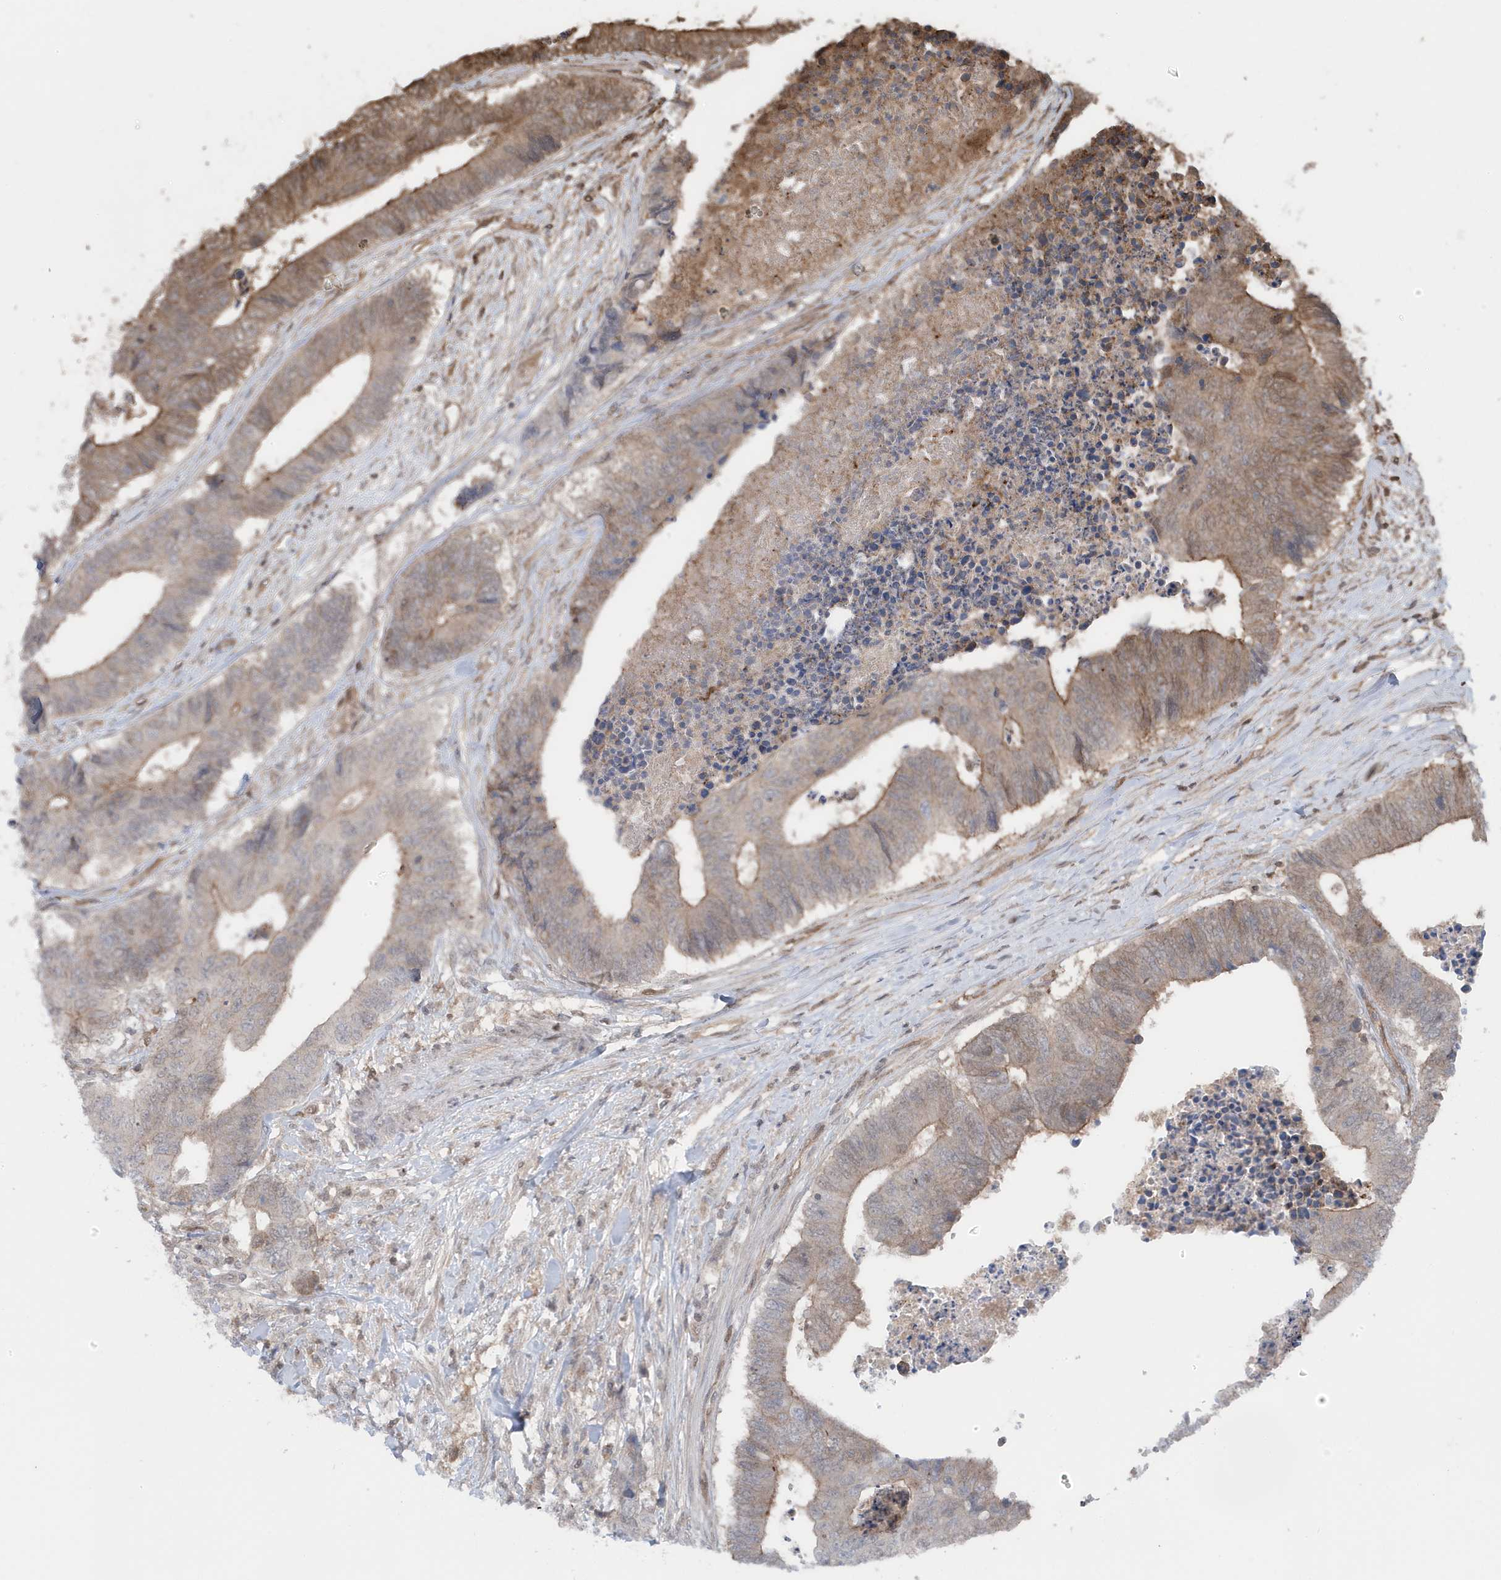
{"staining": {"intensity": "moderate", "quantity": "25%-75%", "location": "cytoplasmic/membranous"}, "tissue": "colorectal cancer", "cell_type": "Tumor cells", "image_type": "cancer", "snomed": [{"axis": "morphology", "description": "Adenocarcinoma, NOS"}, {"axis": "topography", "description": "Rectum"}], "caption": "Immunohistochemistry (IHC) image of human colorectal cancer (adenocarcinoma) stained for a protein (brown), which exhibits medium levels of moderate cytoplasmic/membranous staining in about 25%-75% of tumor cells.", "gene": "MAPK1IP1L", "patient": {"sex": "male", "age": 84}}